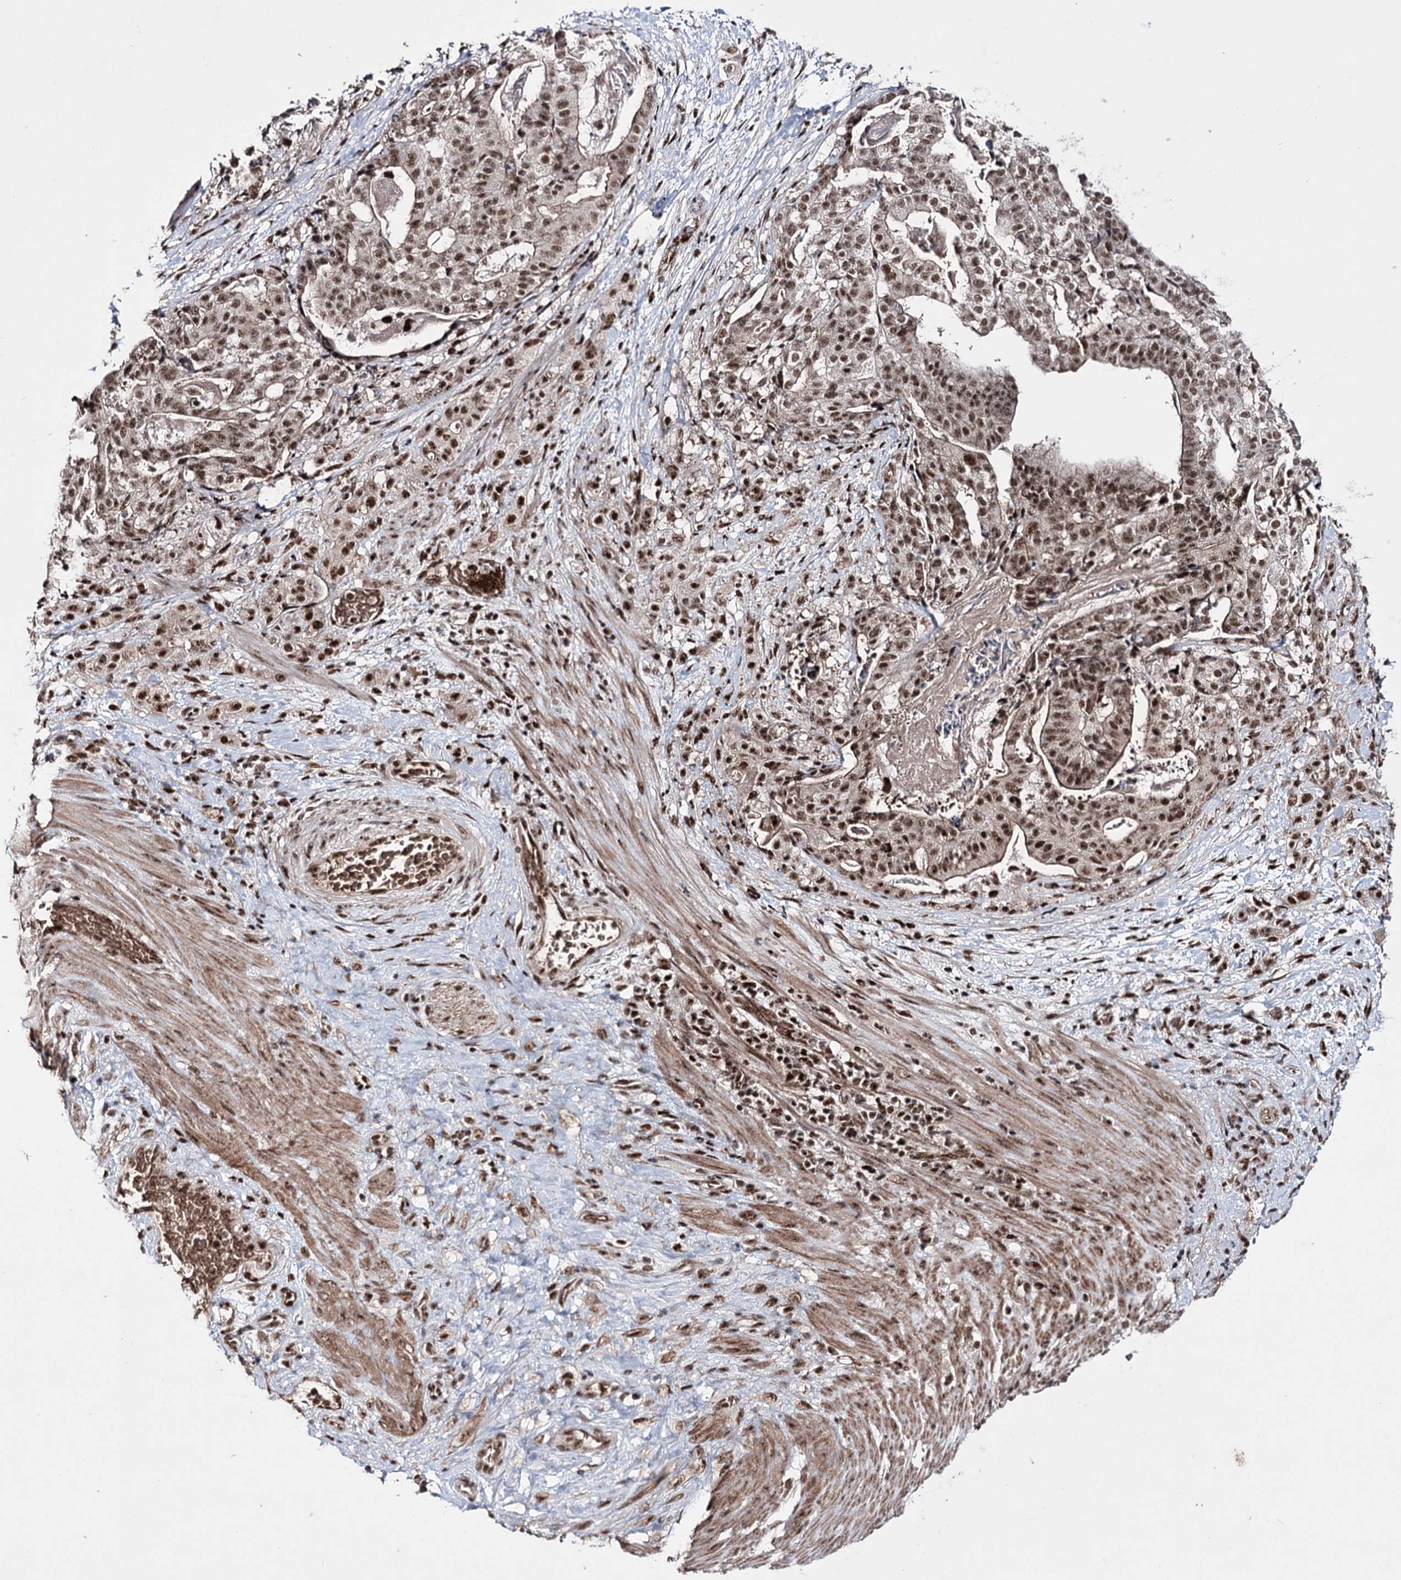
{"staining": {"intensity": "moderate", "quantity": ">75%", "location": "nuclear"}, "tissue": "stomach cancer", "cell_type": "Tumor cells", "image_type": "cancer", "snomed": [{"axis": "morphology", "description": "Adenocarcinoma, NOS"}, {"axis": "topography", "description": "Stomach"}], "caption": "Tumor cells reveal medium levels of moderate nuclear expression in approximately >75% of cells in human adenocarcinoma (stomach). (DAB (3,3'-diaminobenzidine) IHC, brown staining for protein, blue staining for nuclei).", "gene": "PRPF40A", "patient": {"sex": "male", "age": 48}}